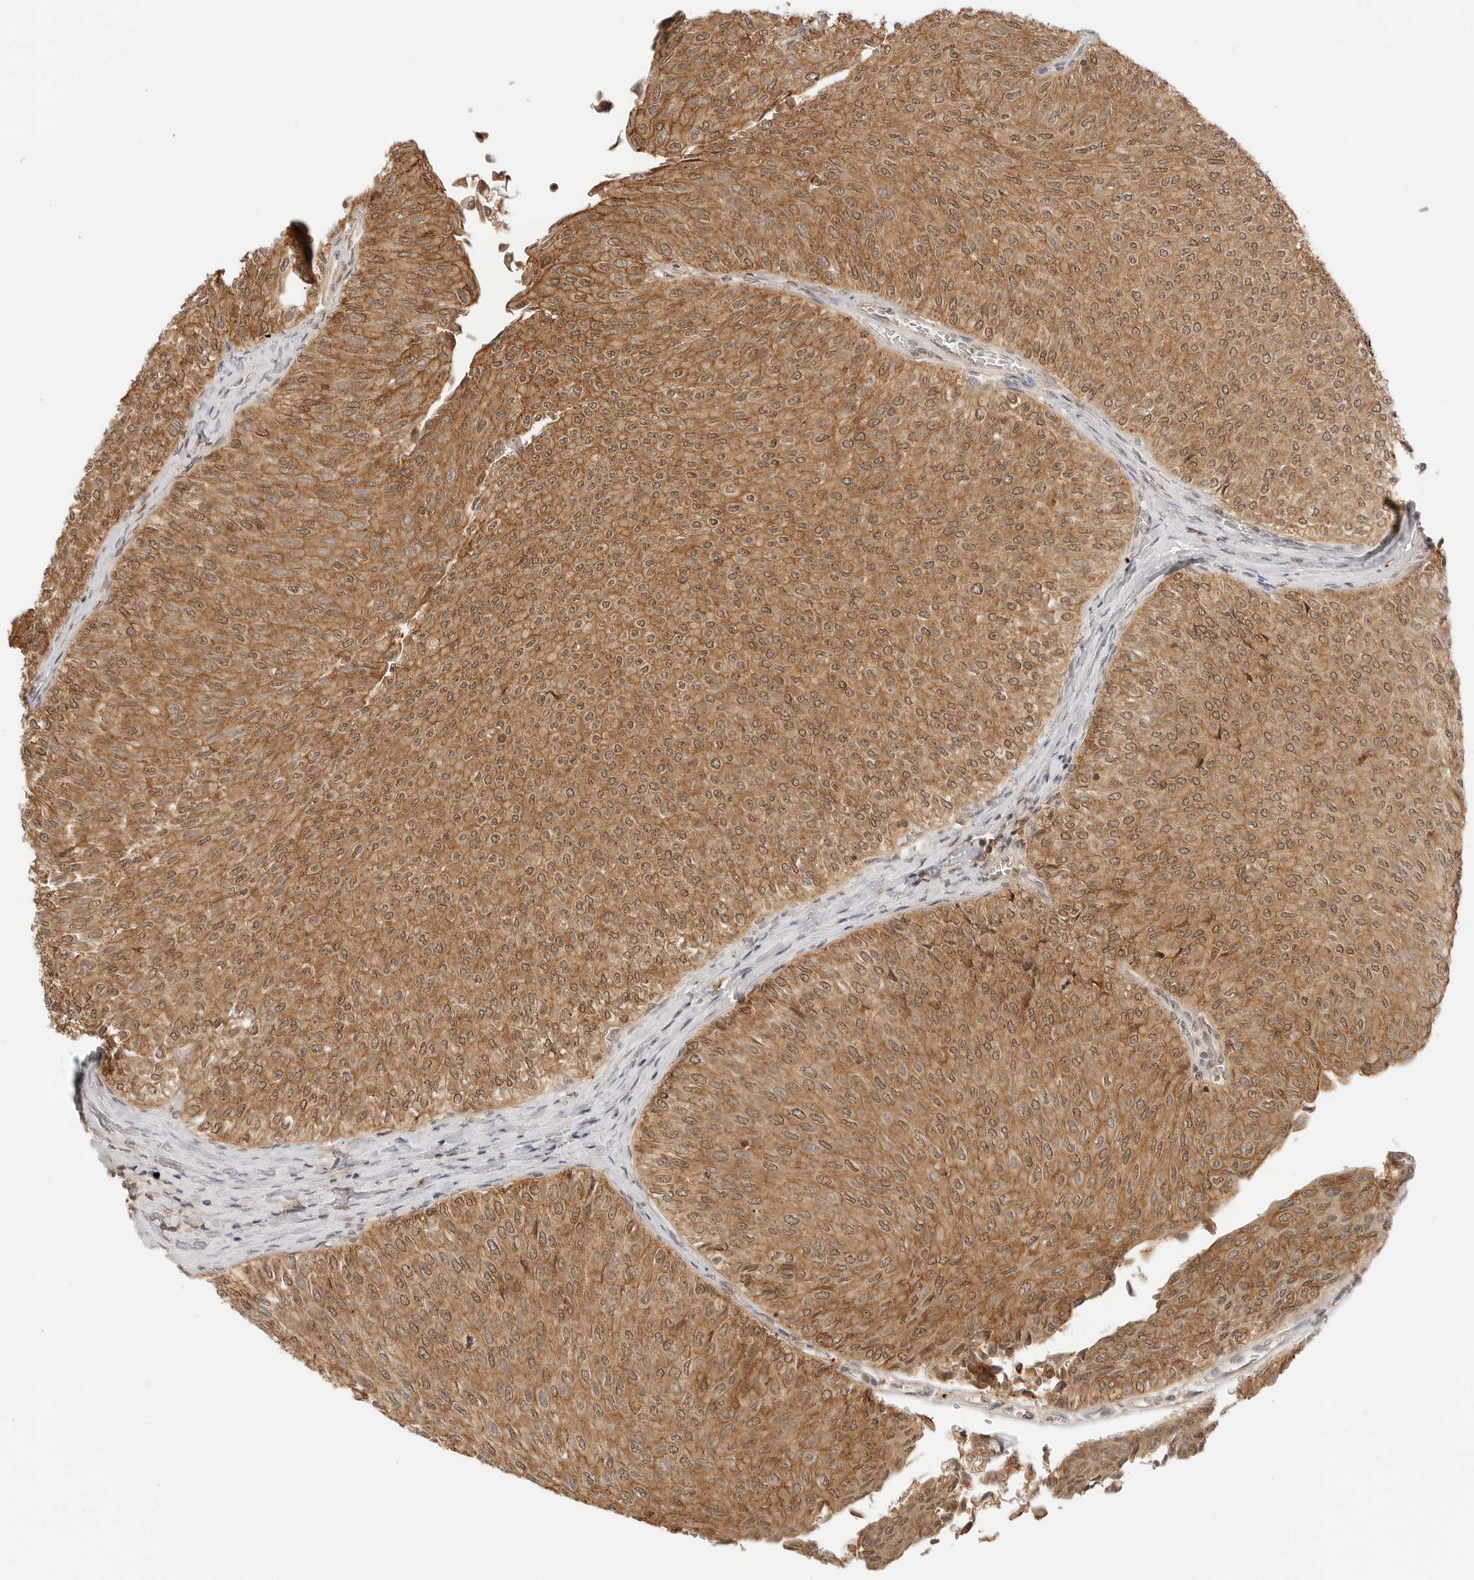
{"staining": {"intensity": "moderate", "quantity": ">75%", "location": "cytoplasmic/membranous"}, "tissue": "urothelial cancer", "cell_type": "Tumor cells", "image_type": "cancer", "snomed": [{"axis": "morphology", "description": "Urothelial carcinoma, Low grade"}, {"axis": "topography", "description": "Urinary bladder"}], "caption": "Human urothelial cancer stained for a protein (brown) displays moderate cytoplasmic/membranous positive expression in about >75% of tumor cells.", "gene": "EPHA1", "patient": {"sex": "male", "age": 78}}